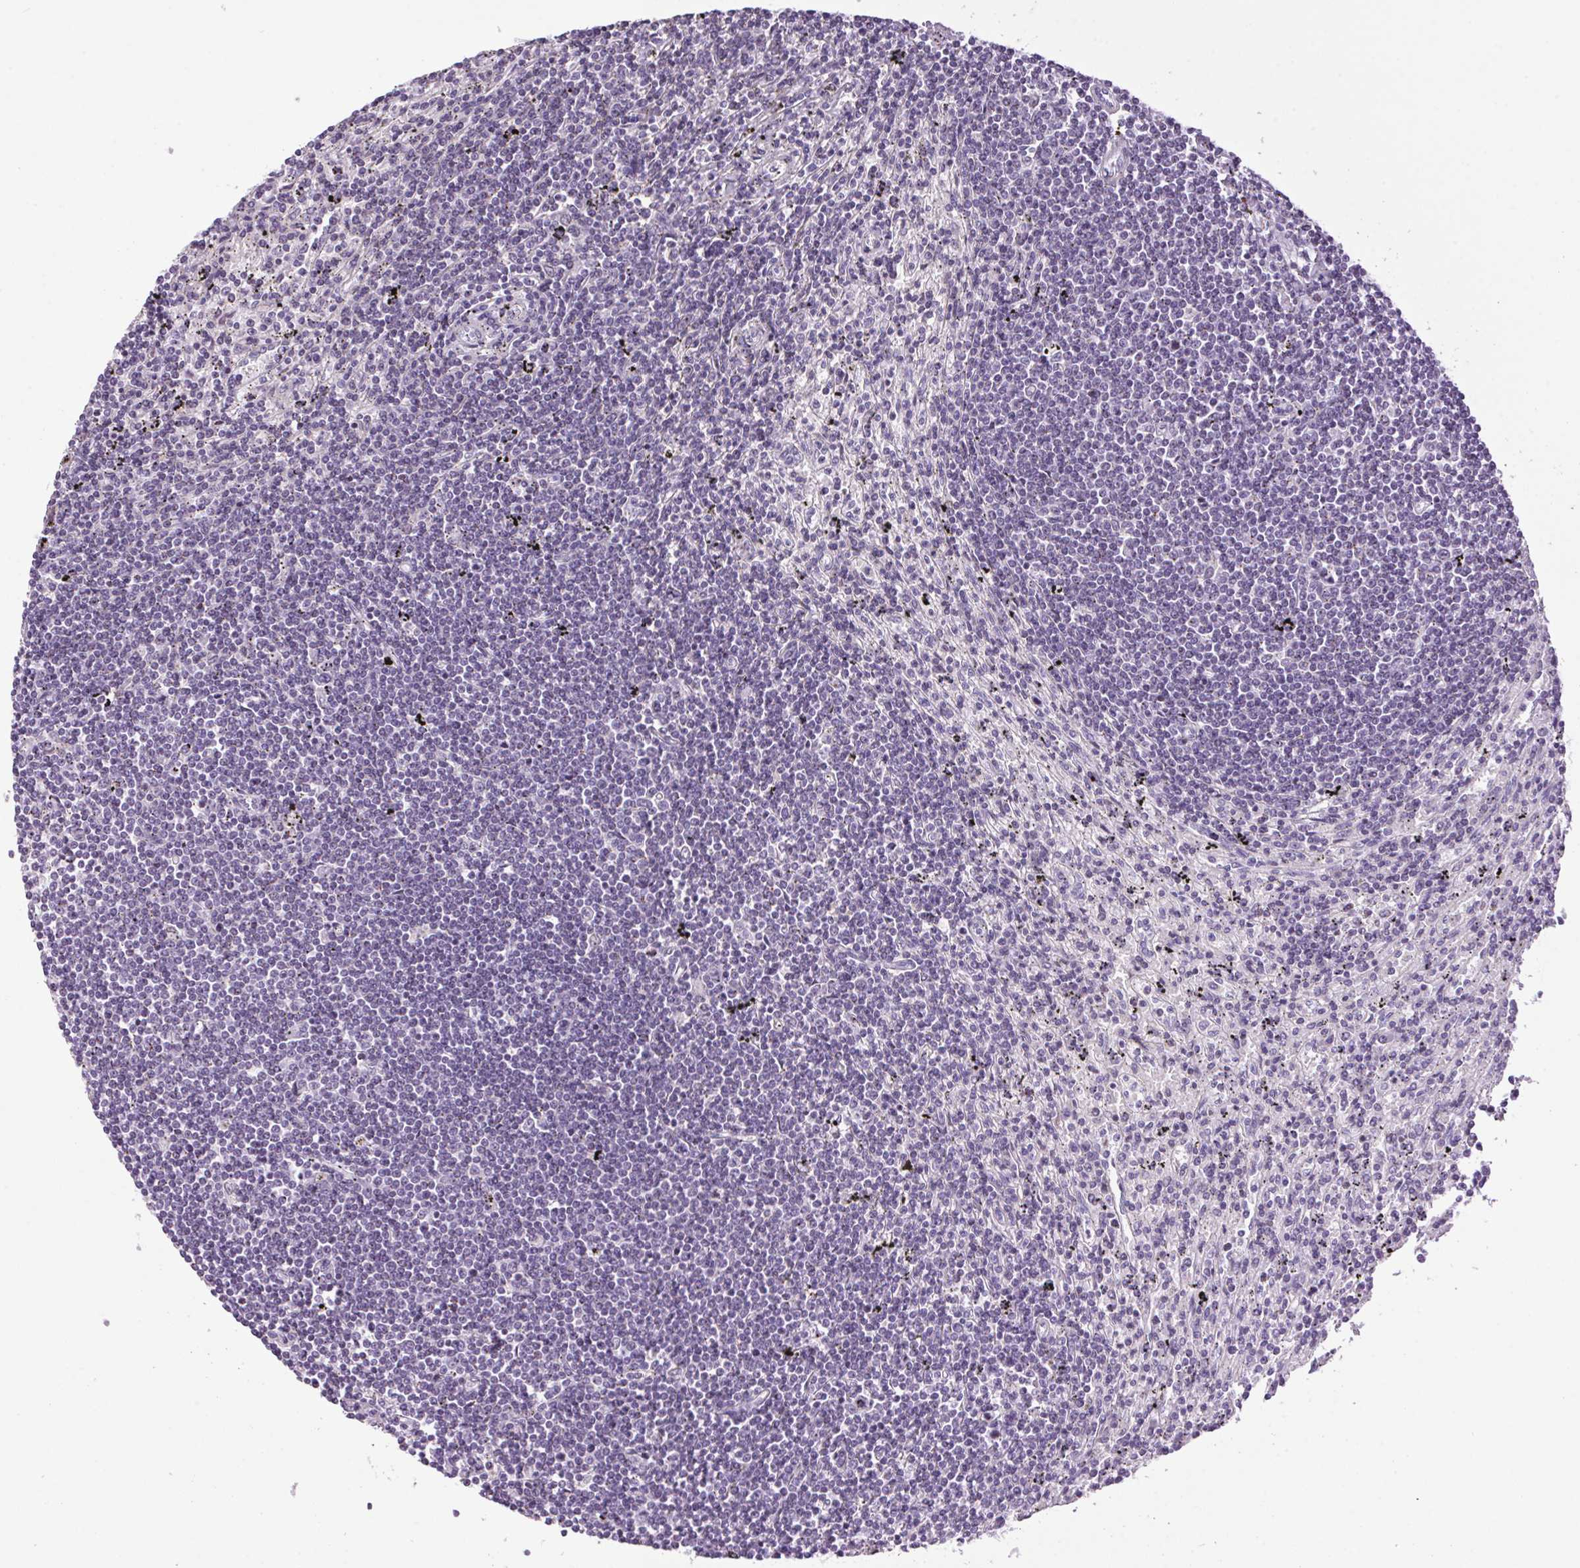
{"staining": {"intensity": "negative", "quantity": "none", "location": "none"}, "tissue": "lymphoma", "cell_type": "Tumor cells", "image_type": "cancer", "snomed": [{"axis": "morphology", "description": "Malignant lymphoma, non-Hodgkin's type, Low grade"}, {"axis": "topography", "description": "Spleen"}], "caption": "Low-grade malignant lymphoma, non-Hodgkin's type was stained to show a protein in brown. There is no significant positivity in tumor cells.", "gene": "TMEM88B", "patient": {"sex": "male", "age": 76}}